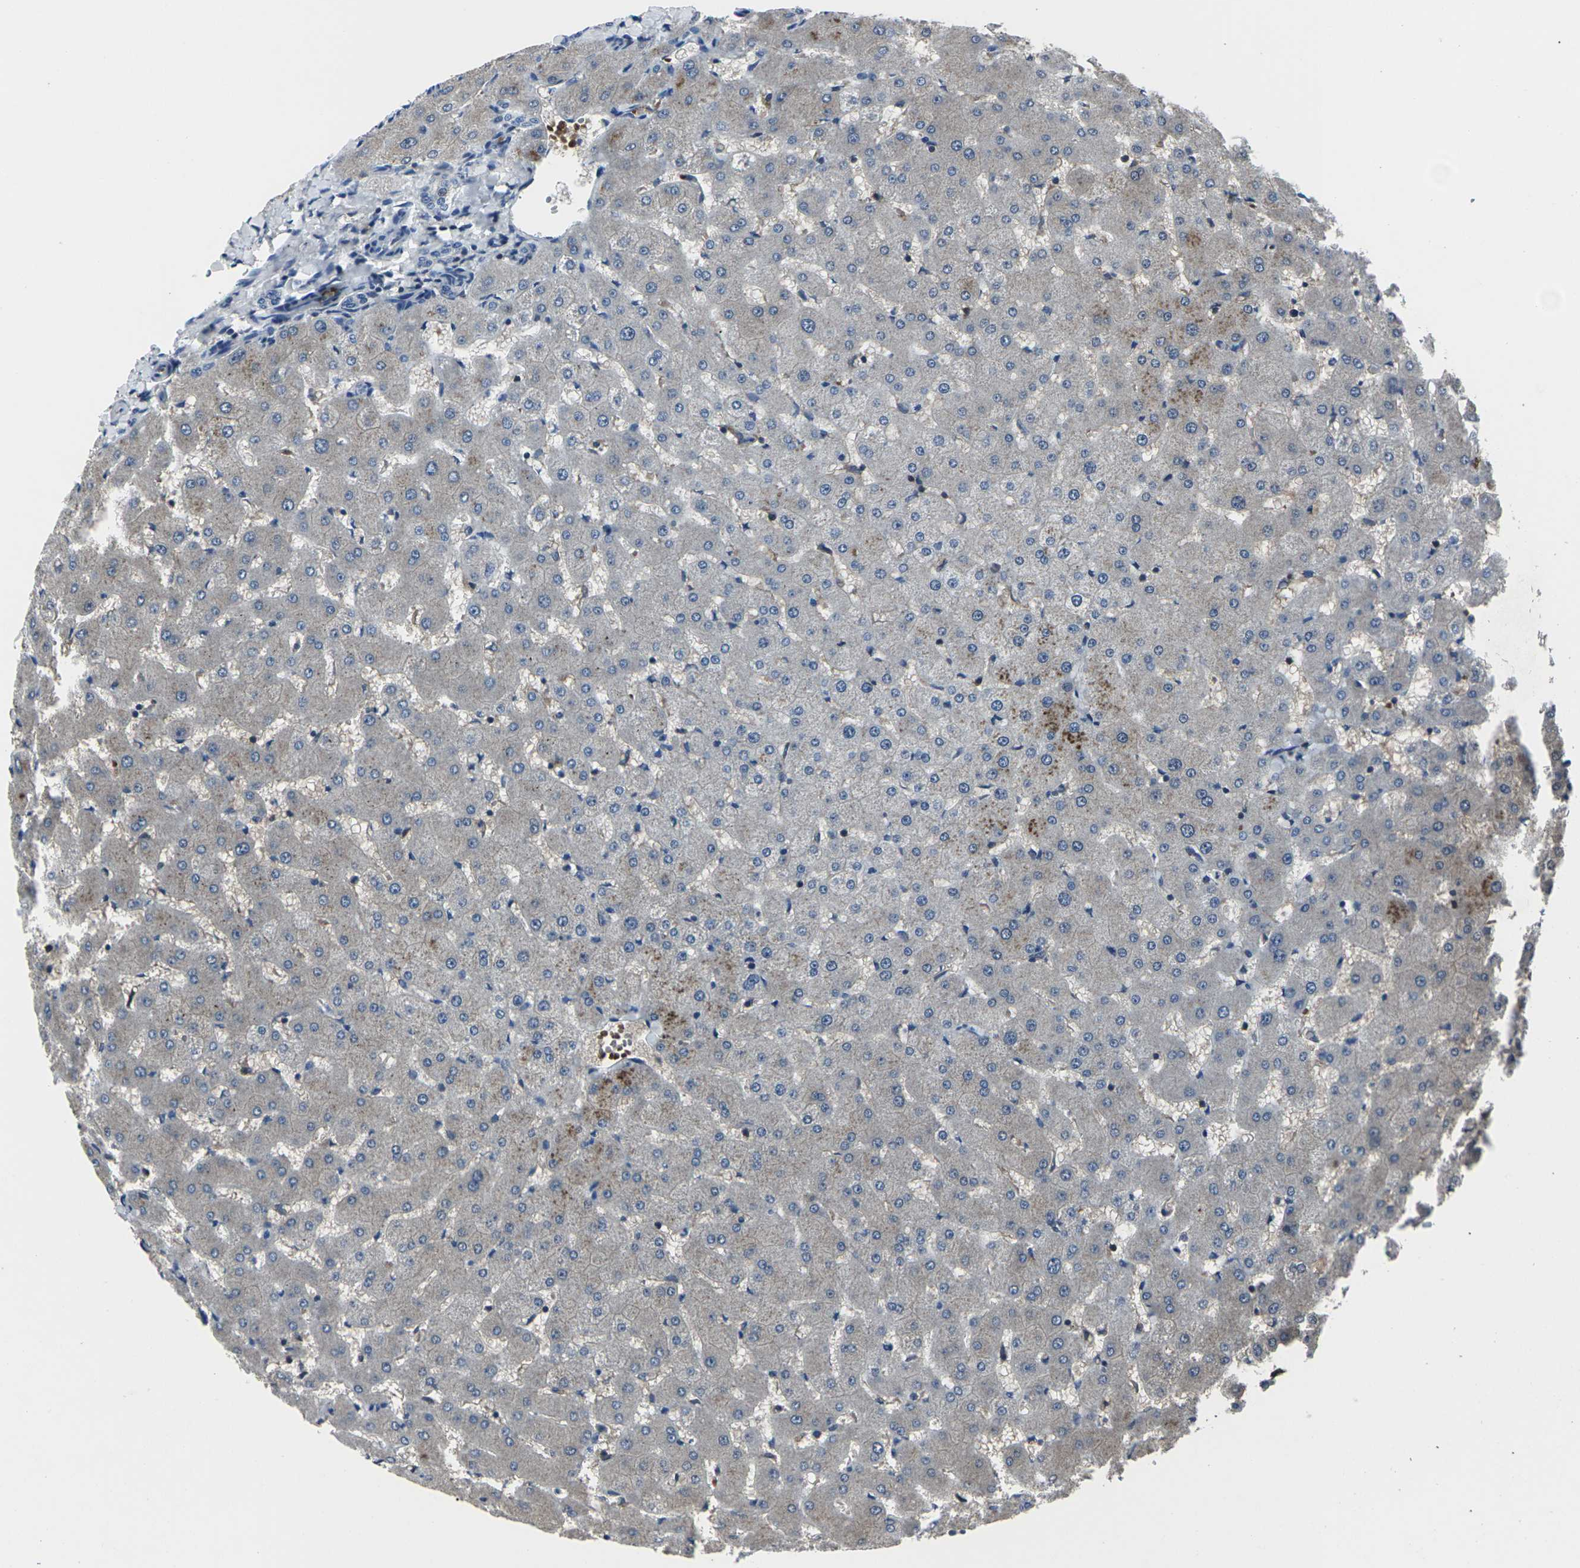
{"staining": {"intensity": "negative", "quantity": "none", "location": "none"}, "tissue": "liver", "cell_type": "Cholangiocytes", "image_type": "normal", "snomed": [{"axis": "morphology", "description": "Normal tissue, NOS"}, {"axis": "topography", "description": "Liver"}], "caption": "There is no significant positivity in cholangiocytes of liver. Nuclei are stained in blue.", "gene": "STAT4", "patient": {"sex": "female", "age": 63}}